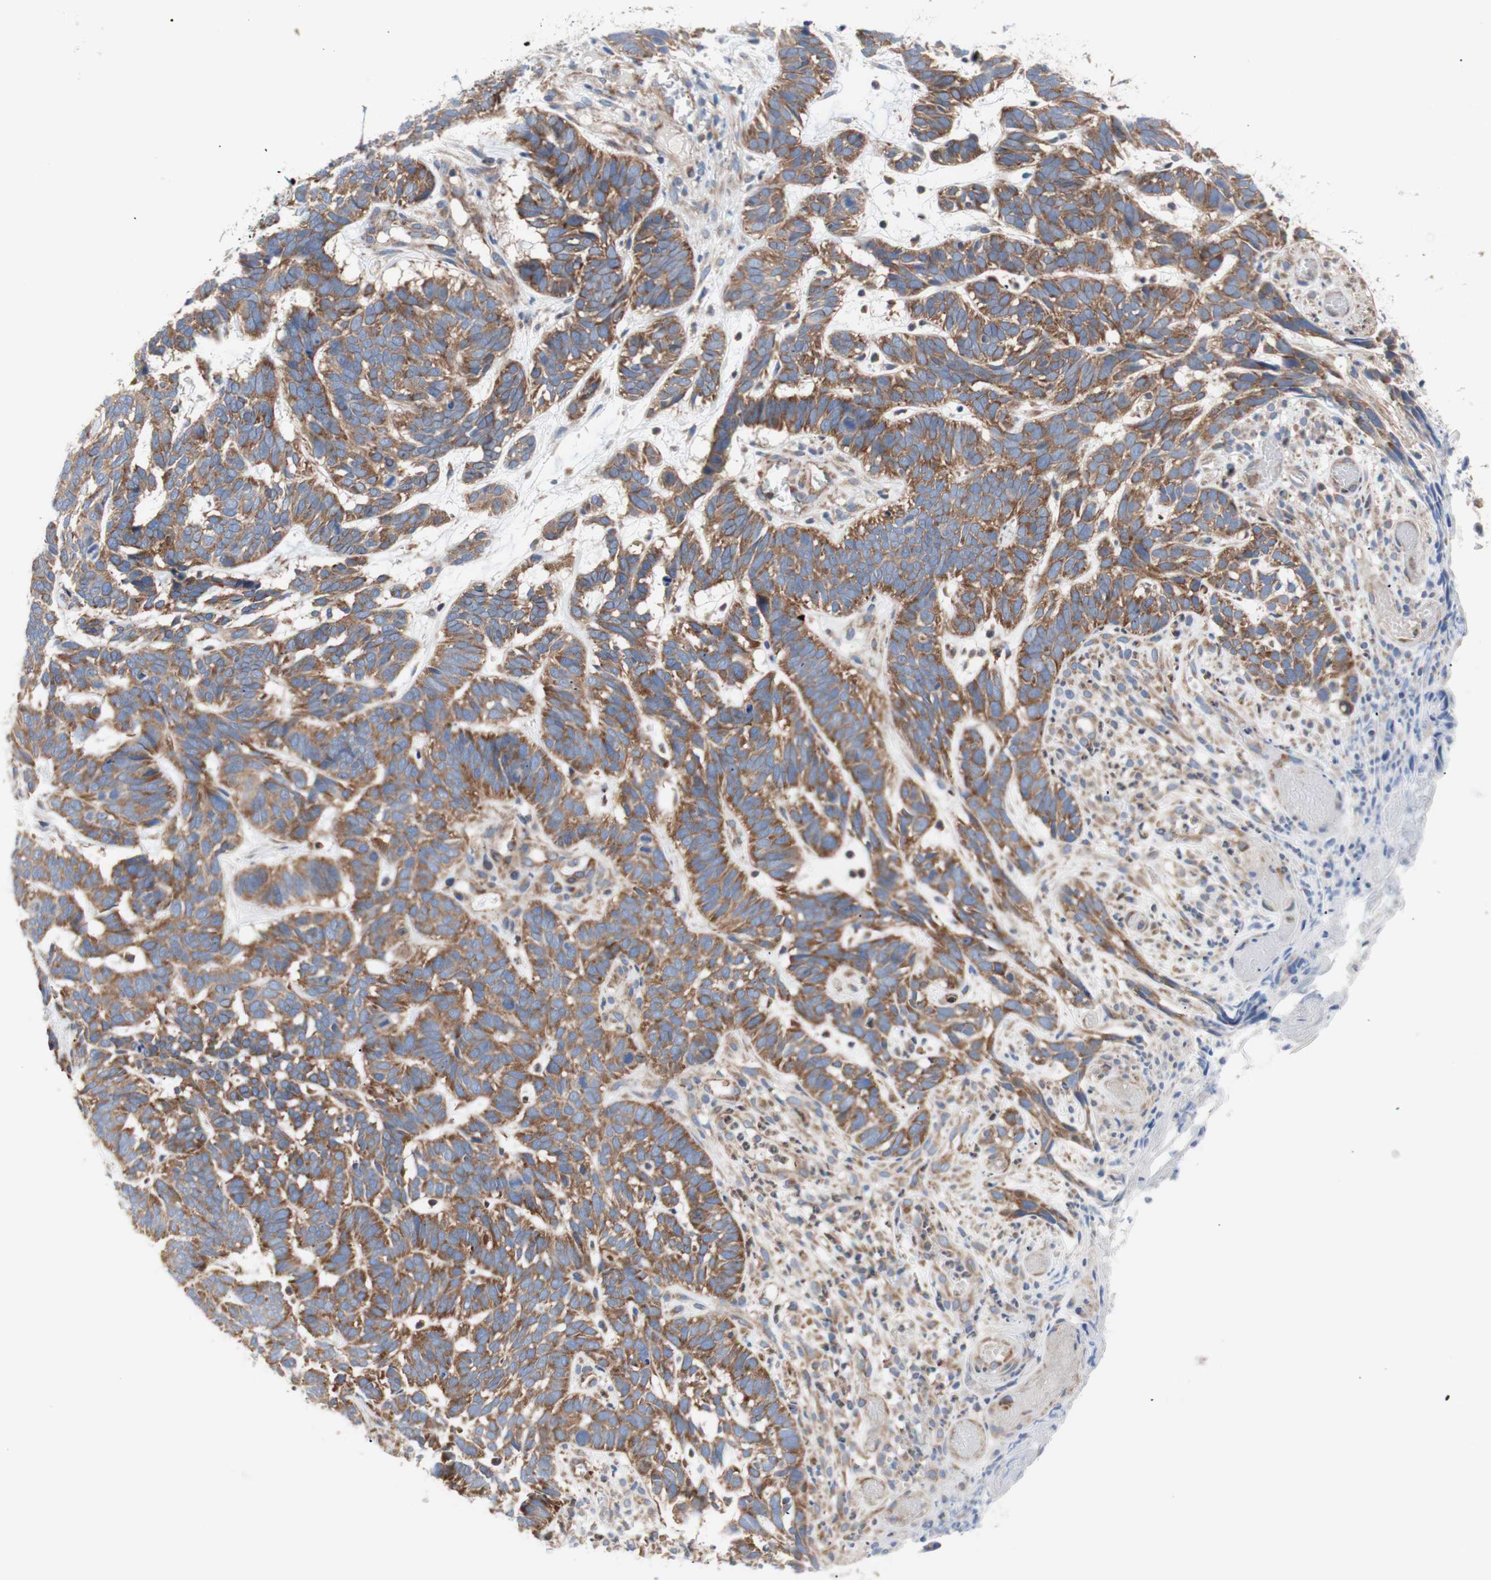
{"staining": {"intensity": "strong", "quantity": ">75%", "location": "cytoplasmic/membranous"}, "tissue": "skin cancer", "cell_type": "Tumor cells", "image_type": "cancer", "snomed": [{"axis": "morphology", "description": "Basal cell carcinoma"}, {"axis": "topography", "description": "Skin"}], "caption": "This histopathology image demonstrates IHC staining of human skin cancer, with high strong cytoplasmic/membranous expression in about >75% of tumor cells.", "gene": "FMR1", "patient": {"sex": "male", "age": 87}}